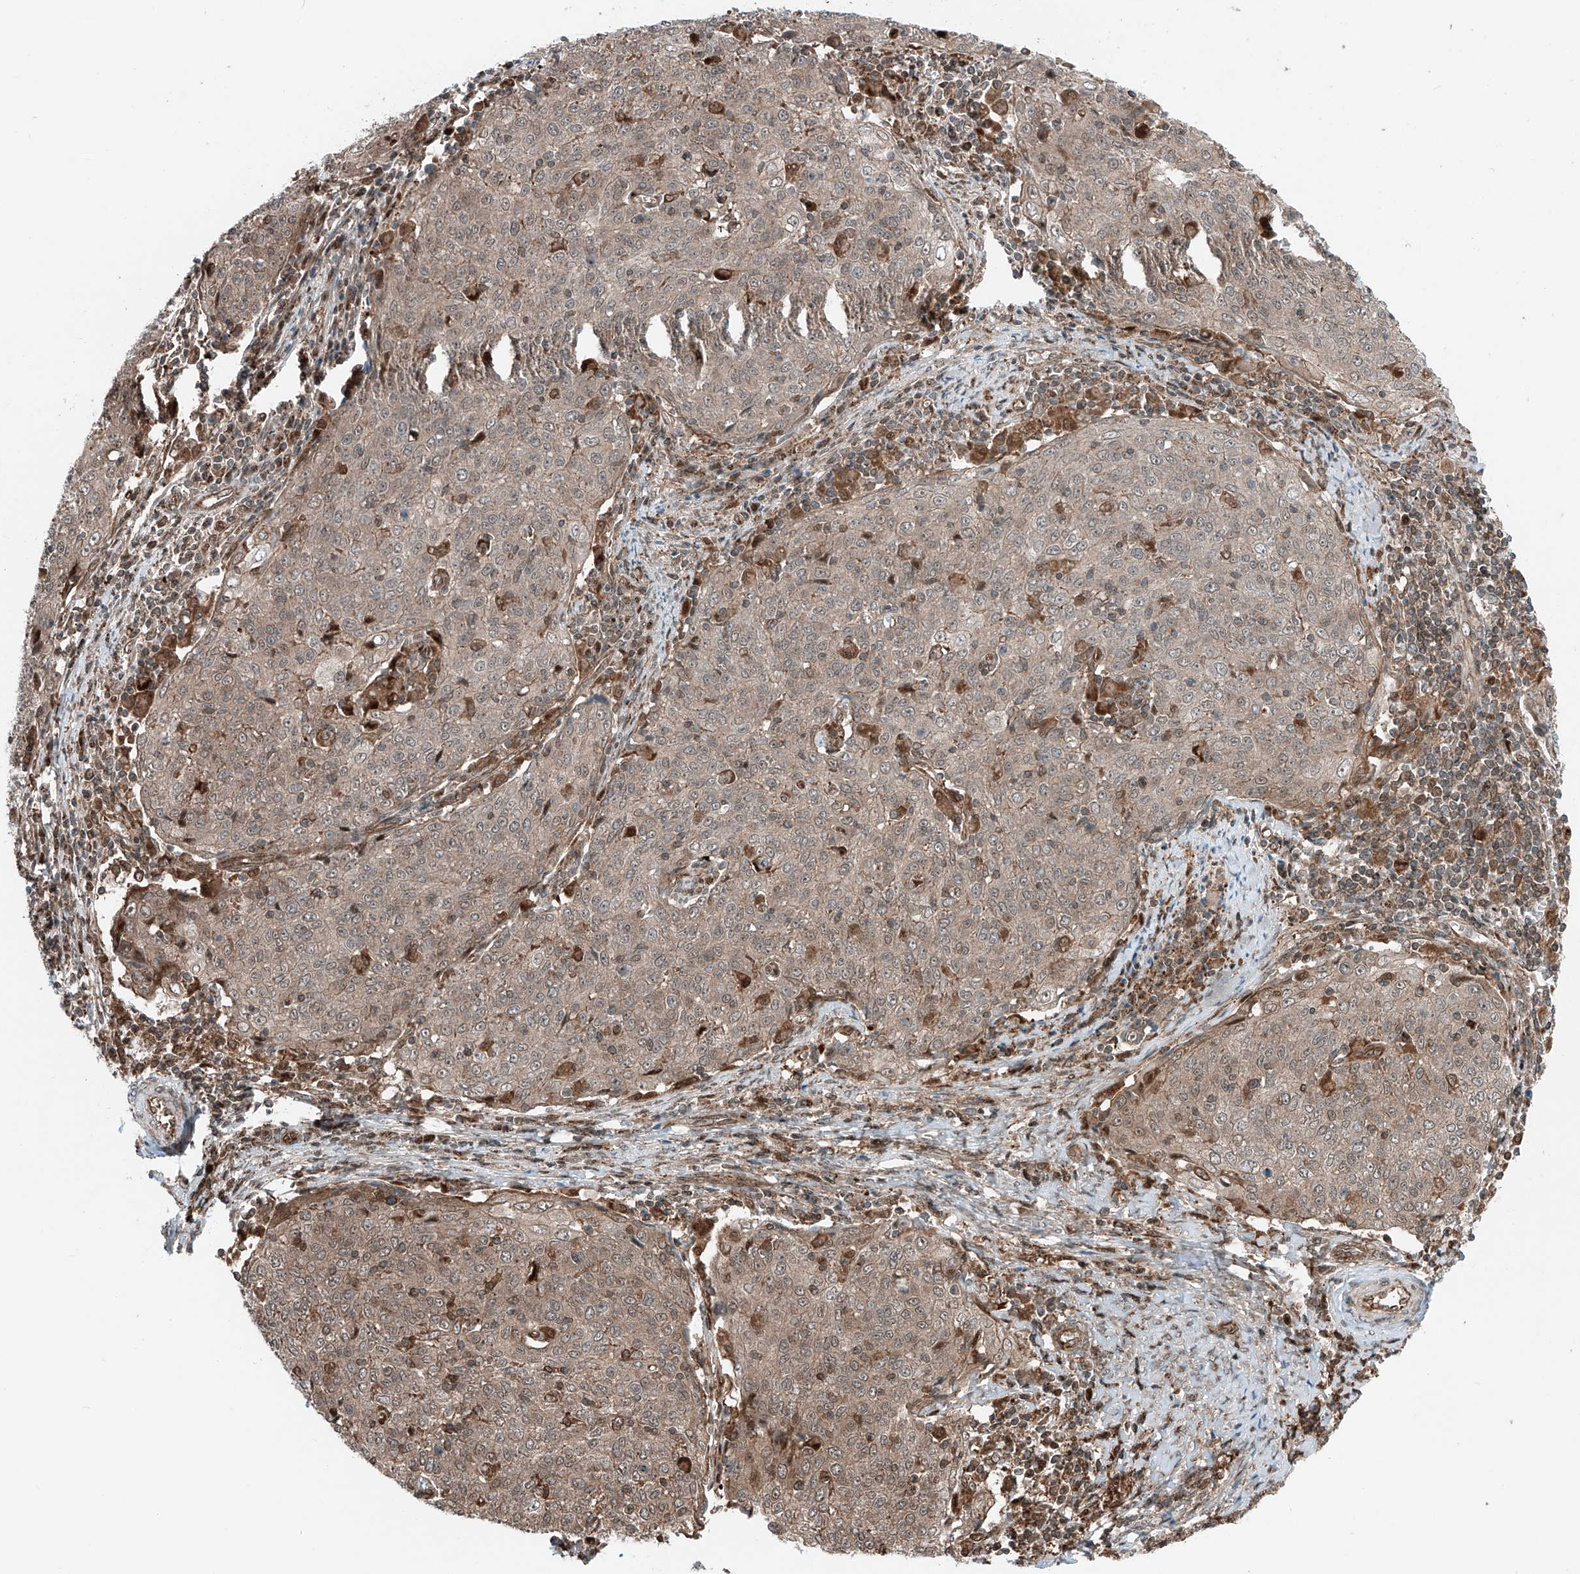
{"staining": {"intensity": "weak", "quantity": ">75%", "location": "cytoplasmic/membranous,nuclear"}, "tissue": "cervical cancer", "cell_type": "Tumor cells", "image_type": "cancer", "snomed": [{"axis": "morphology", "description": "Squamous cell carcinoma, NOS"}, {"axis": "topography", "description": "Cervix"}], "caption": "Squamous cell carcinoma (cervical) stained with a protein marker reveals weak staining in tumor cells.", "gene": "USP48", "patient": {"sex": "female", "age": 48}}